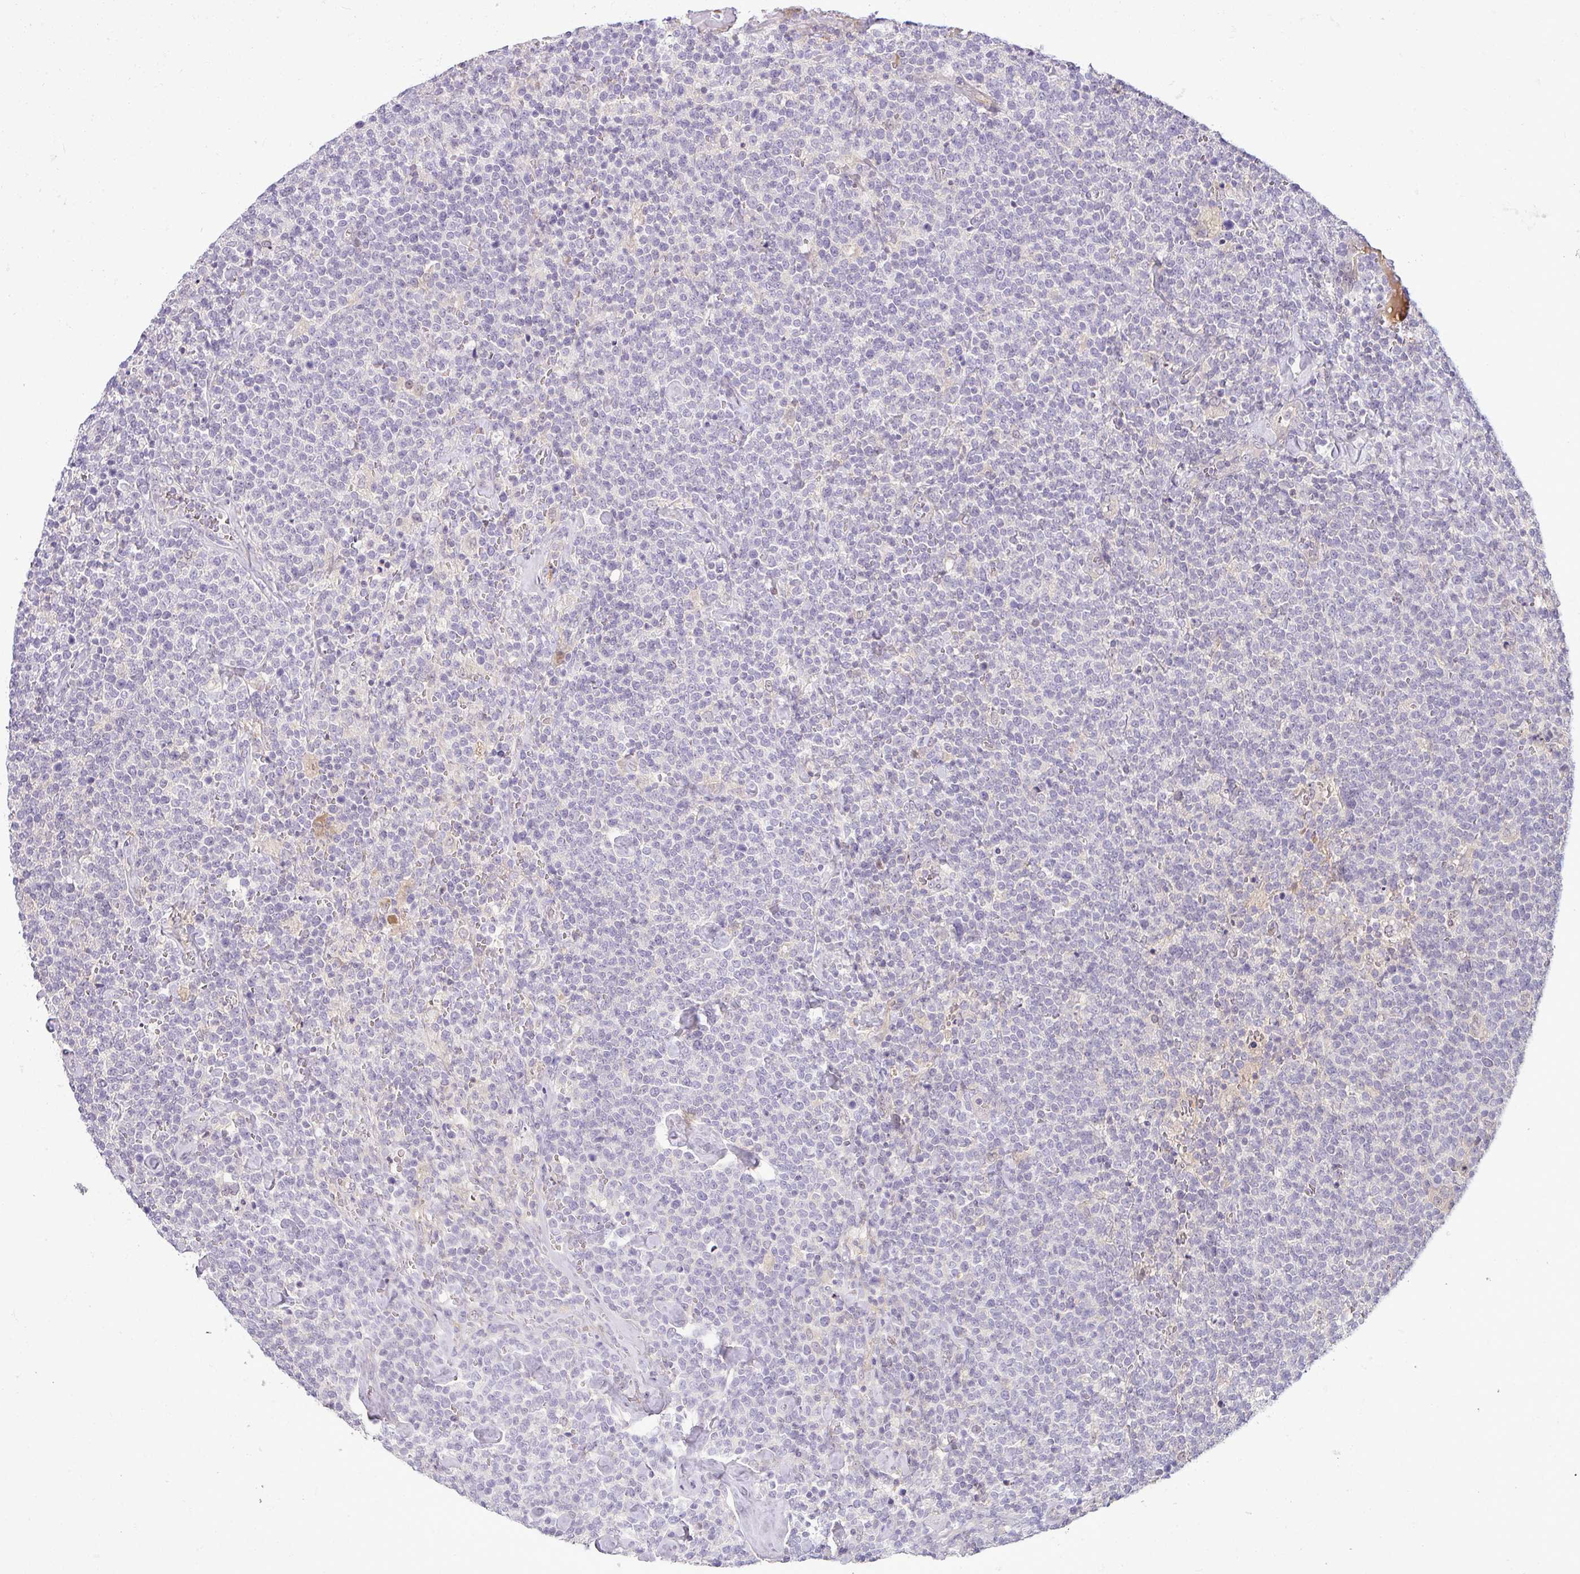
{"staining": {"intensity": "negative", "quantity": "none", "location": "none"}, "tissue": "lymphoma", "cell_type": "Tumor cells", "image_type": "cancer", "snomed": [{"axis": "morphology", "description": "Malignant lymphoma, non-Hodgkin's type, High grade"}, {"axis": "topography", "description": "Lymph node"}], "caption": "Tumor cells are negative for protein expression in human lymphoma.", "gene": "APOM", "patient": {"sex": "male", "age": 61}}